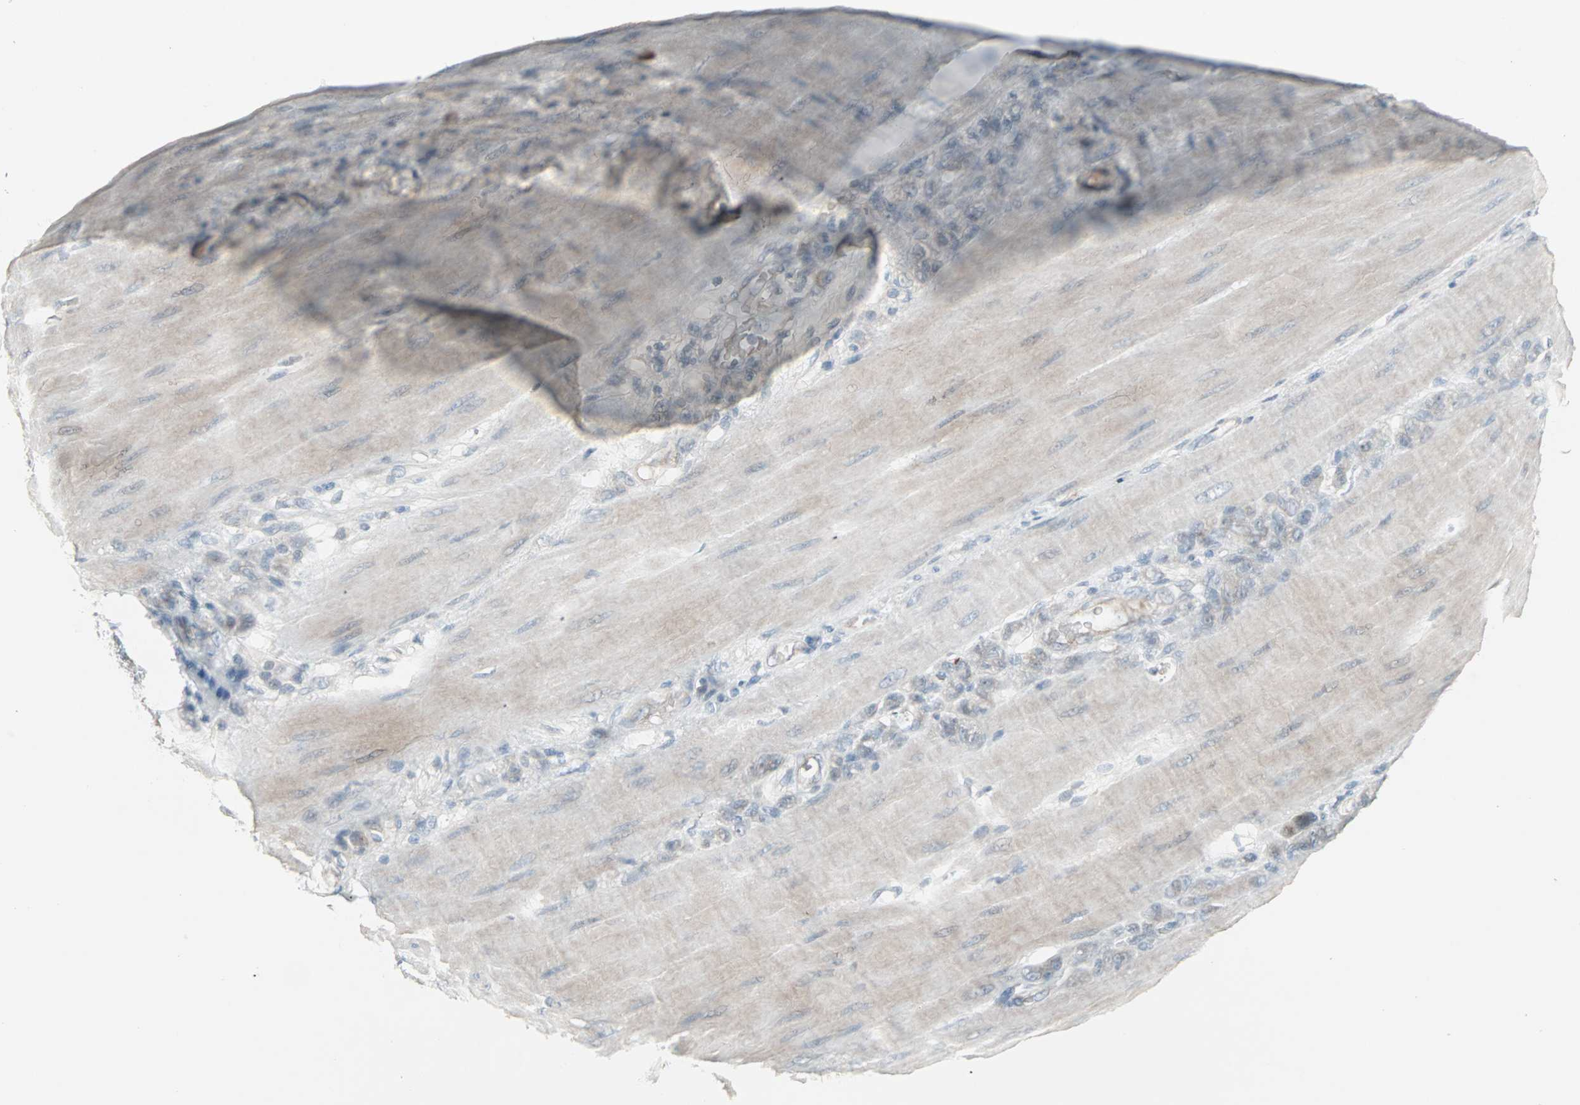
{"staining": {"intensity": "weak", "quantity": "<25%", "location": "cytoplasmic/membranous"}, "tissue": "stomach cancer", "cell_type": "Tumor cells", "image_type": "cancer", "snomed": [{"axis": "morphology", "description": "Adenocarcinoma, NOS"}, {"axis": "topography", "description": "Stomach"}], "caption": "A high-resolution micrograph shows immunohistochemistry staining of stomach cancer (adenocarcinoma), which exhibits no significant staining in tumor cells. (DAB (3,3'-diaminobenzidine) immunohistochemistry with hematoxylin counter stain).", "gene": "ZSCAN32", "patient": {"sex": "male", "age": 82}}